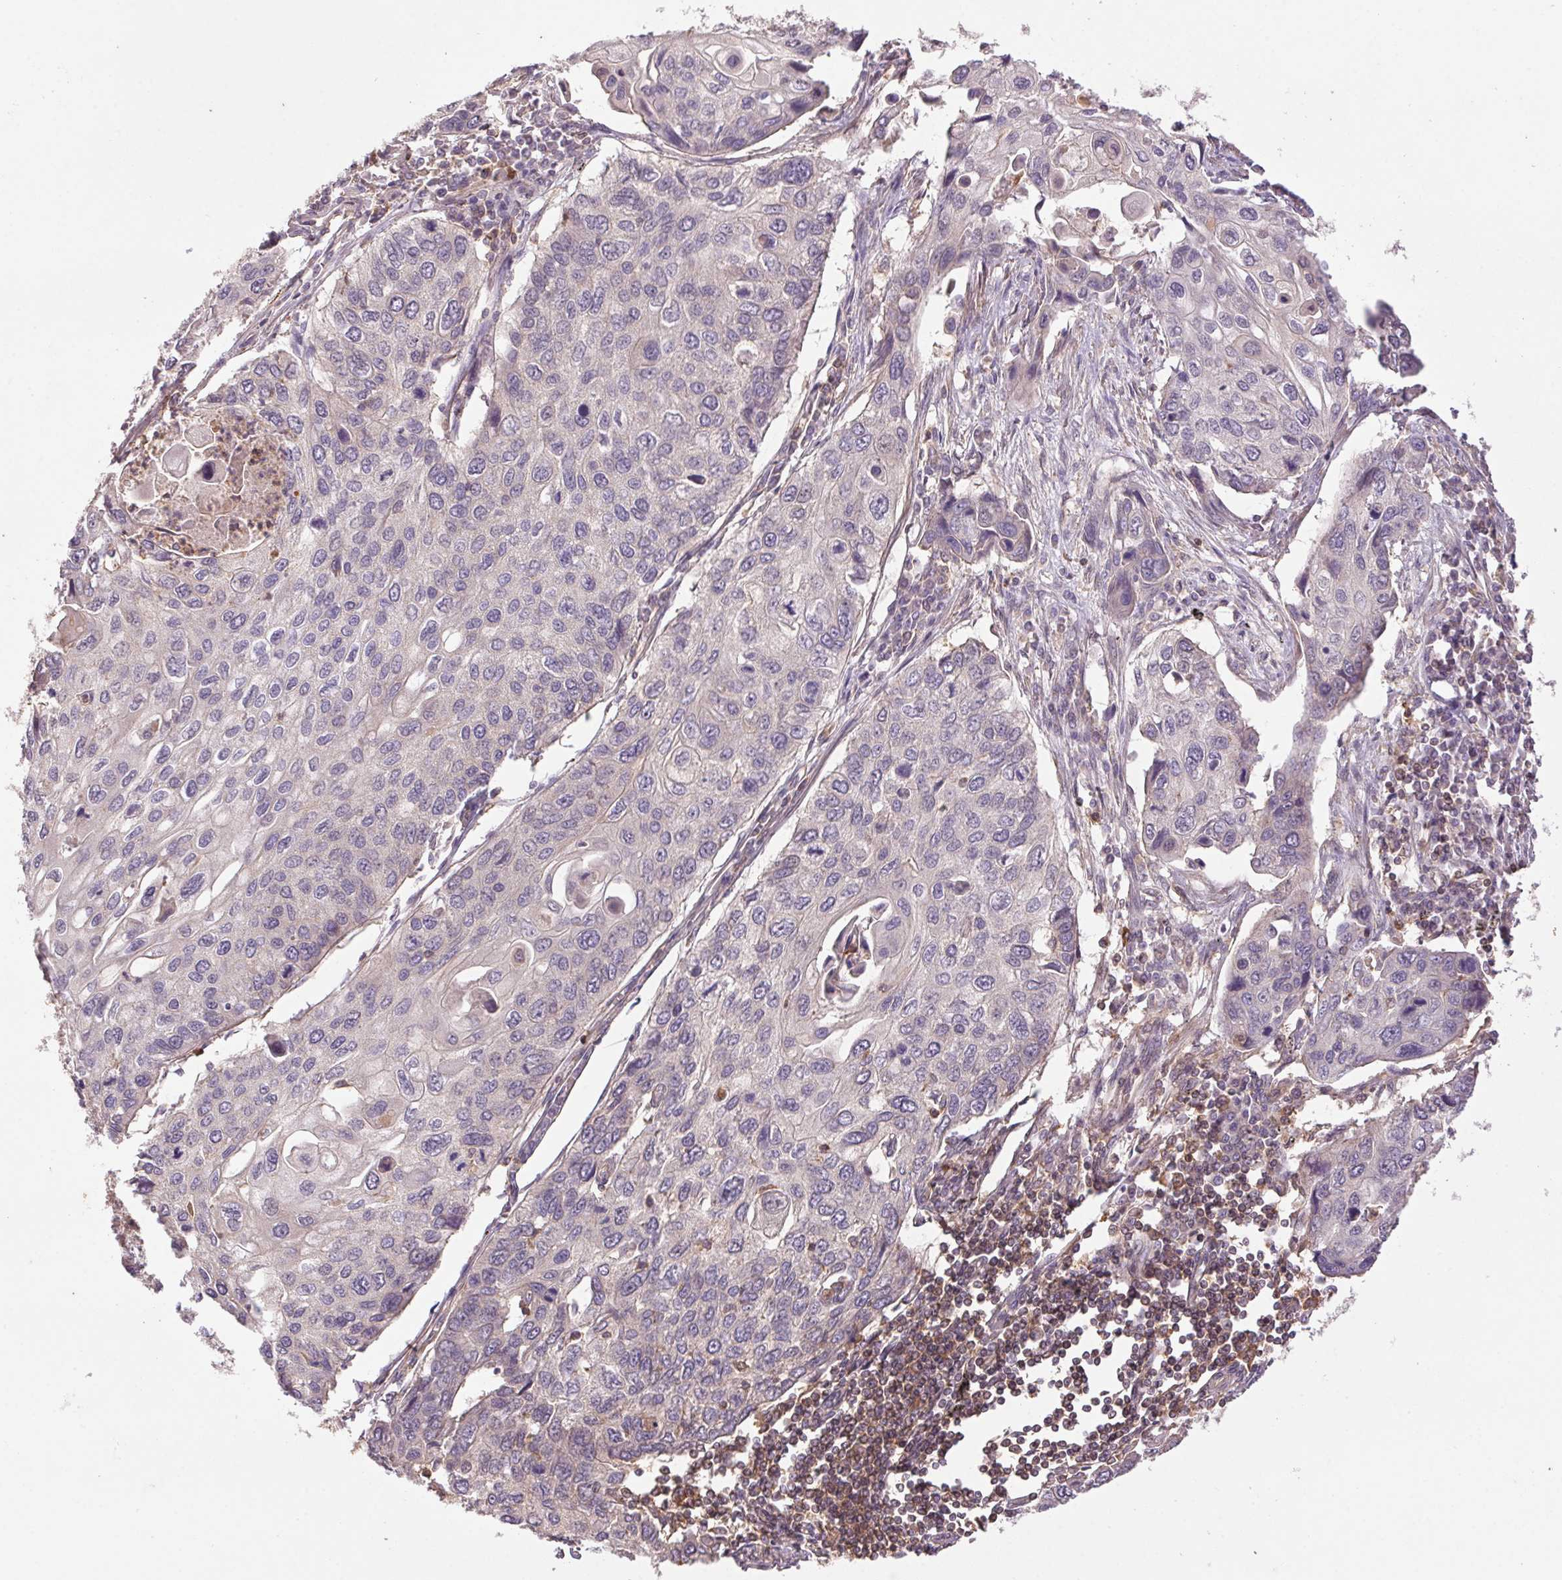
{"staining": {"intensity": "negative", "quantity": "none", "location": "none"}, "tissue": "lung cancer", "cell_type": "Tumor cells", "image_type": "cancer", "snomed": [{"axis": "morphology", "description": "Squamous cell carcinoma, NOS"}, {"axis": "morphology", "description": "Squamous cell carcinoma, metastatic, NOS"}, {"axis": "topography", "description": "Lung"}], "caption": "Tumor cells are negative for brown protein staining in lung cancer (metastatic squamous cell carcinoma).", "gene": "TUBA3D", "patient": {"sex": "male", "age": 63}}